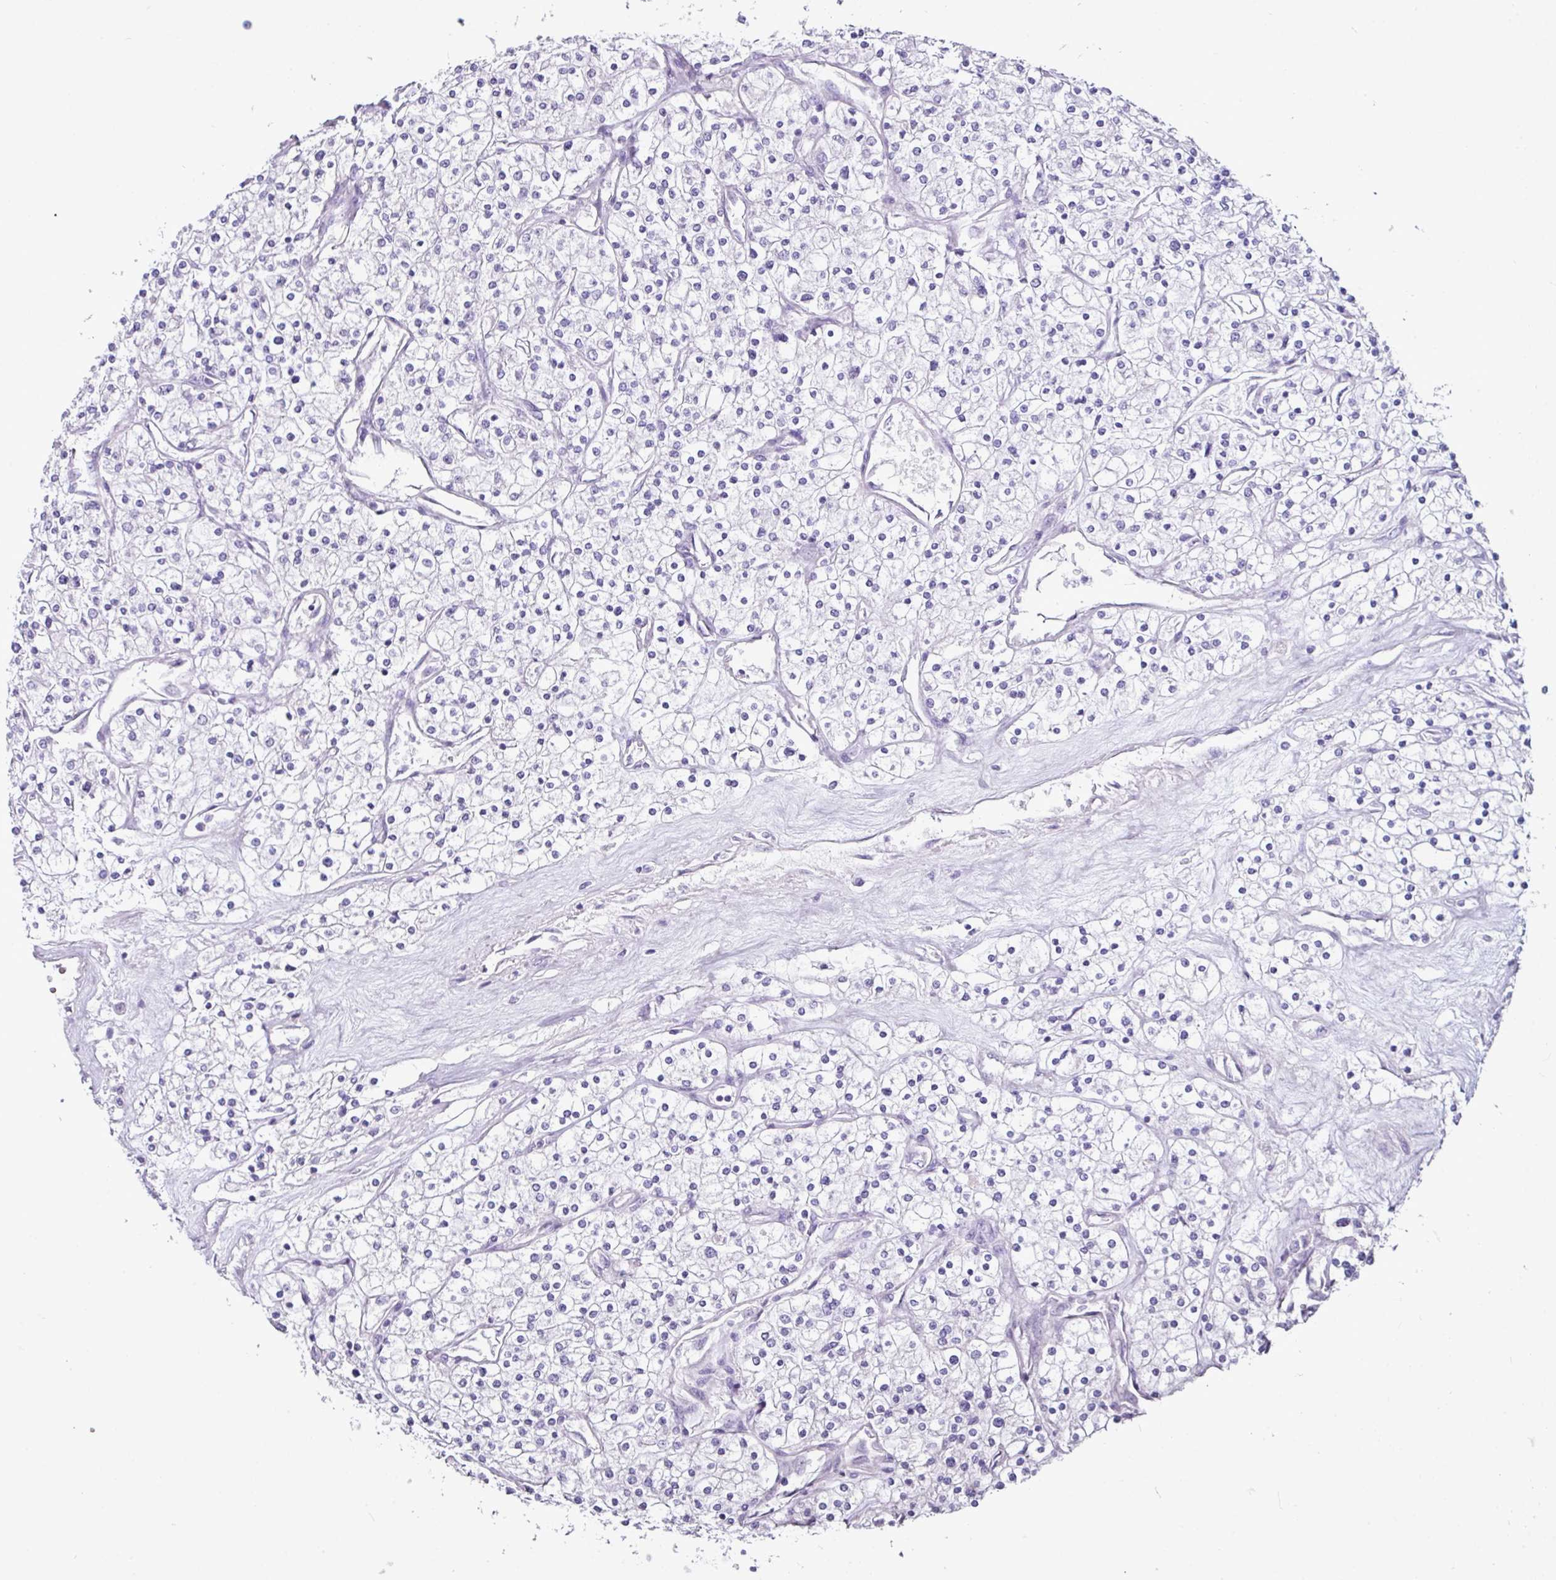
{"staining": {"intensity": "negative", "quantity": "none", "location": "none"}, "tissue": "renal cancer", "cell_type": "Tumor cells", "image_type": "cancer", "snomed": [{"axis": "morphology", "description": "Adenocarcinoma, NOS"}, {"axis": "topography", "description": "Kidney"}], "caption": "Tumor cells are negative for brown protein staining in renal cancer (adenocarcinoma).", "gene": "GLP2R", "patient": {"sex": "male", "age": 80}}